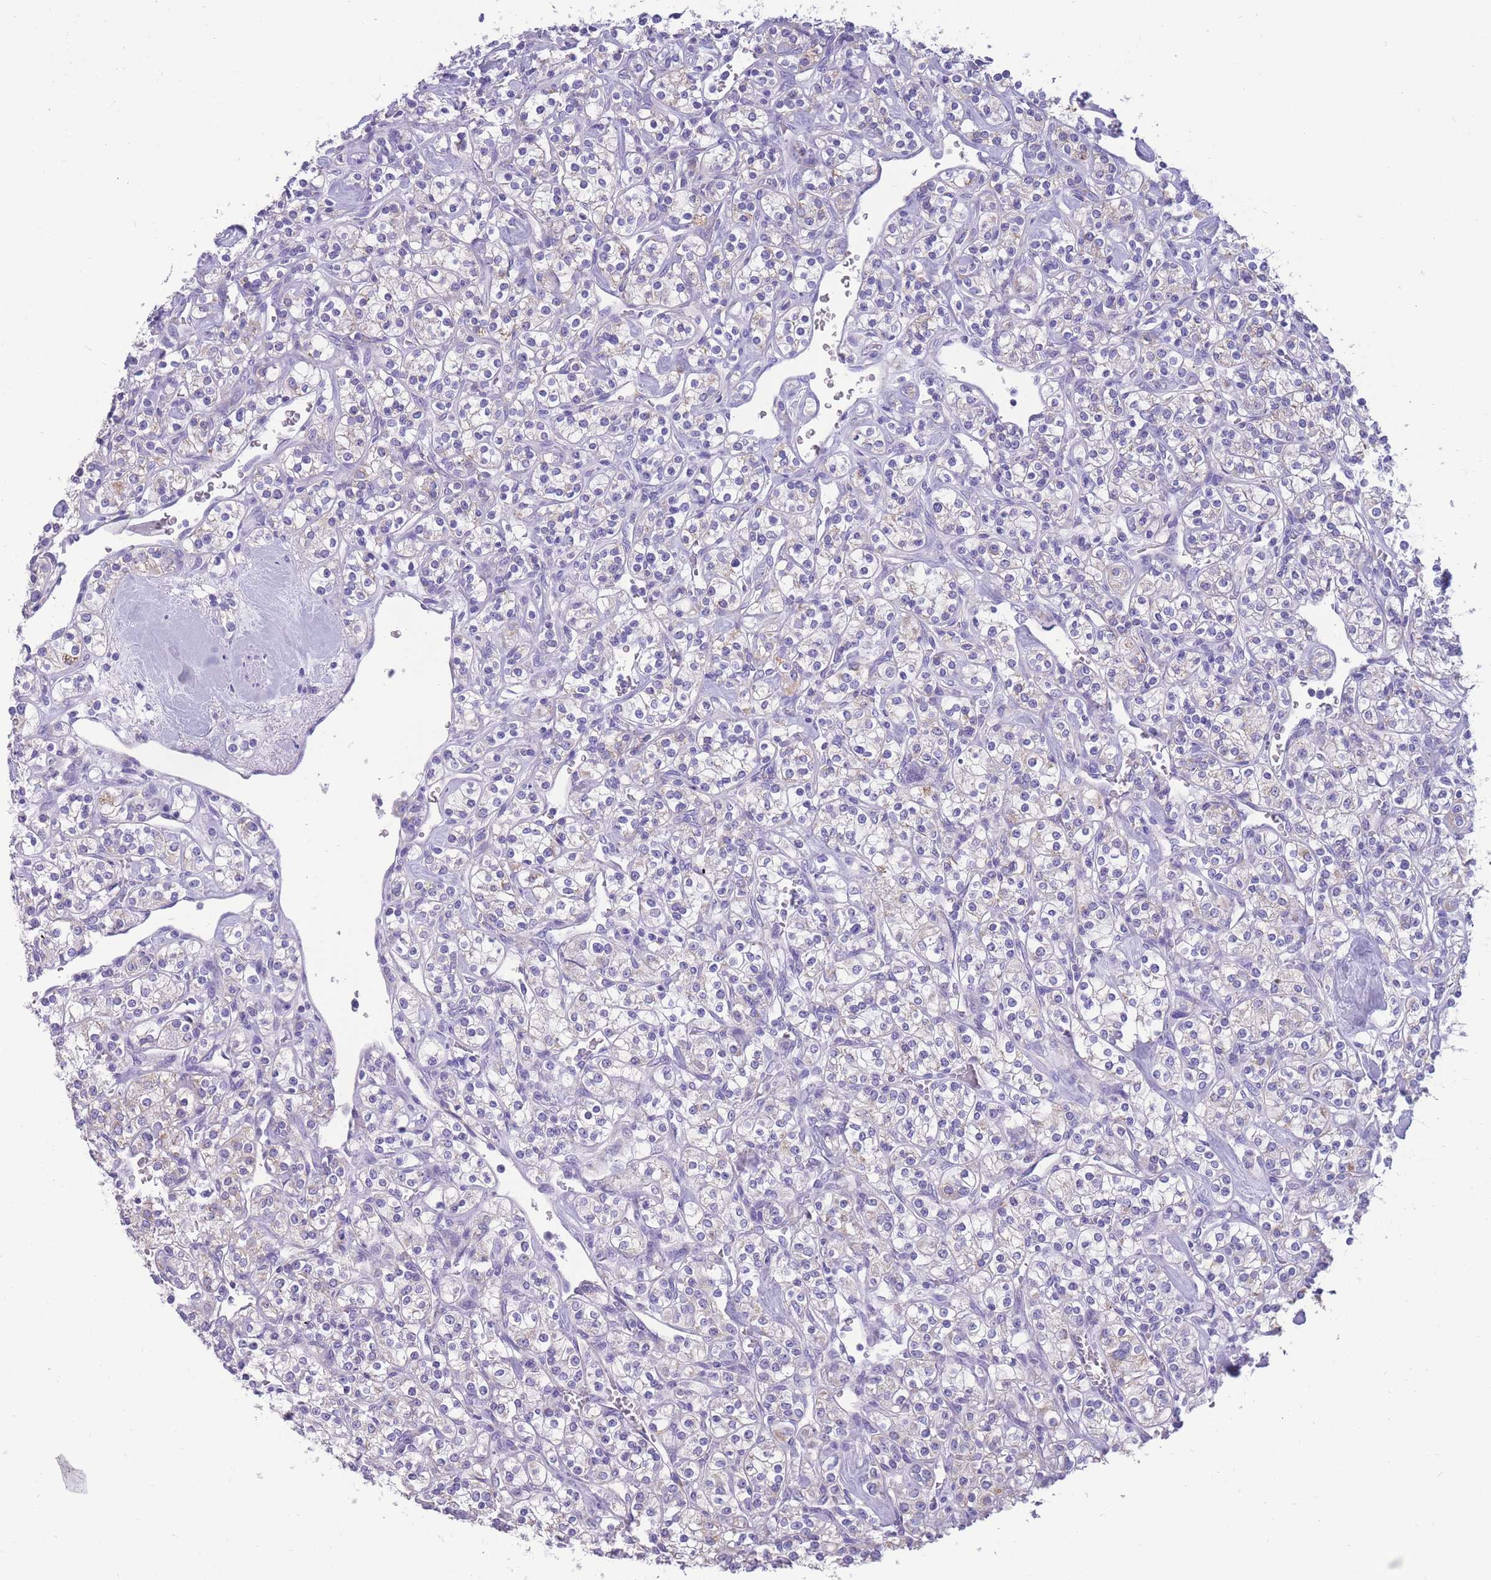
{"staining": {"intensity": "weak", "quantity": "<25%", "location": "cytoplasmic/membranous"}, "tissue": "renal cancer", "cell_type": "Tumor cells", "image_type": "cancer", "snomed": [{"axis": "morphology", "description": "Adenocarcinoma, NOS"}, {"axis": "topography", "description": "Kidney"}], "caption": "High magnification brightfield microscopy of adenocarcinoma (renal) stained with DAB (3,3'-diaminobenzidine) (brown) and counterstained with hematoxylin (blue): tumor cells show no significant positivity.", "gene": "INTS2", "patient": {"sex": "male", "age": 77}}